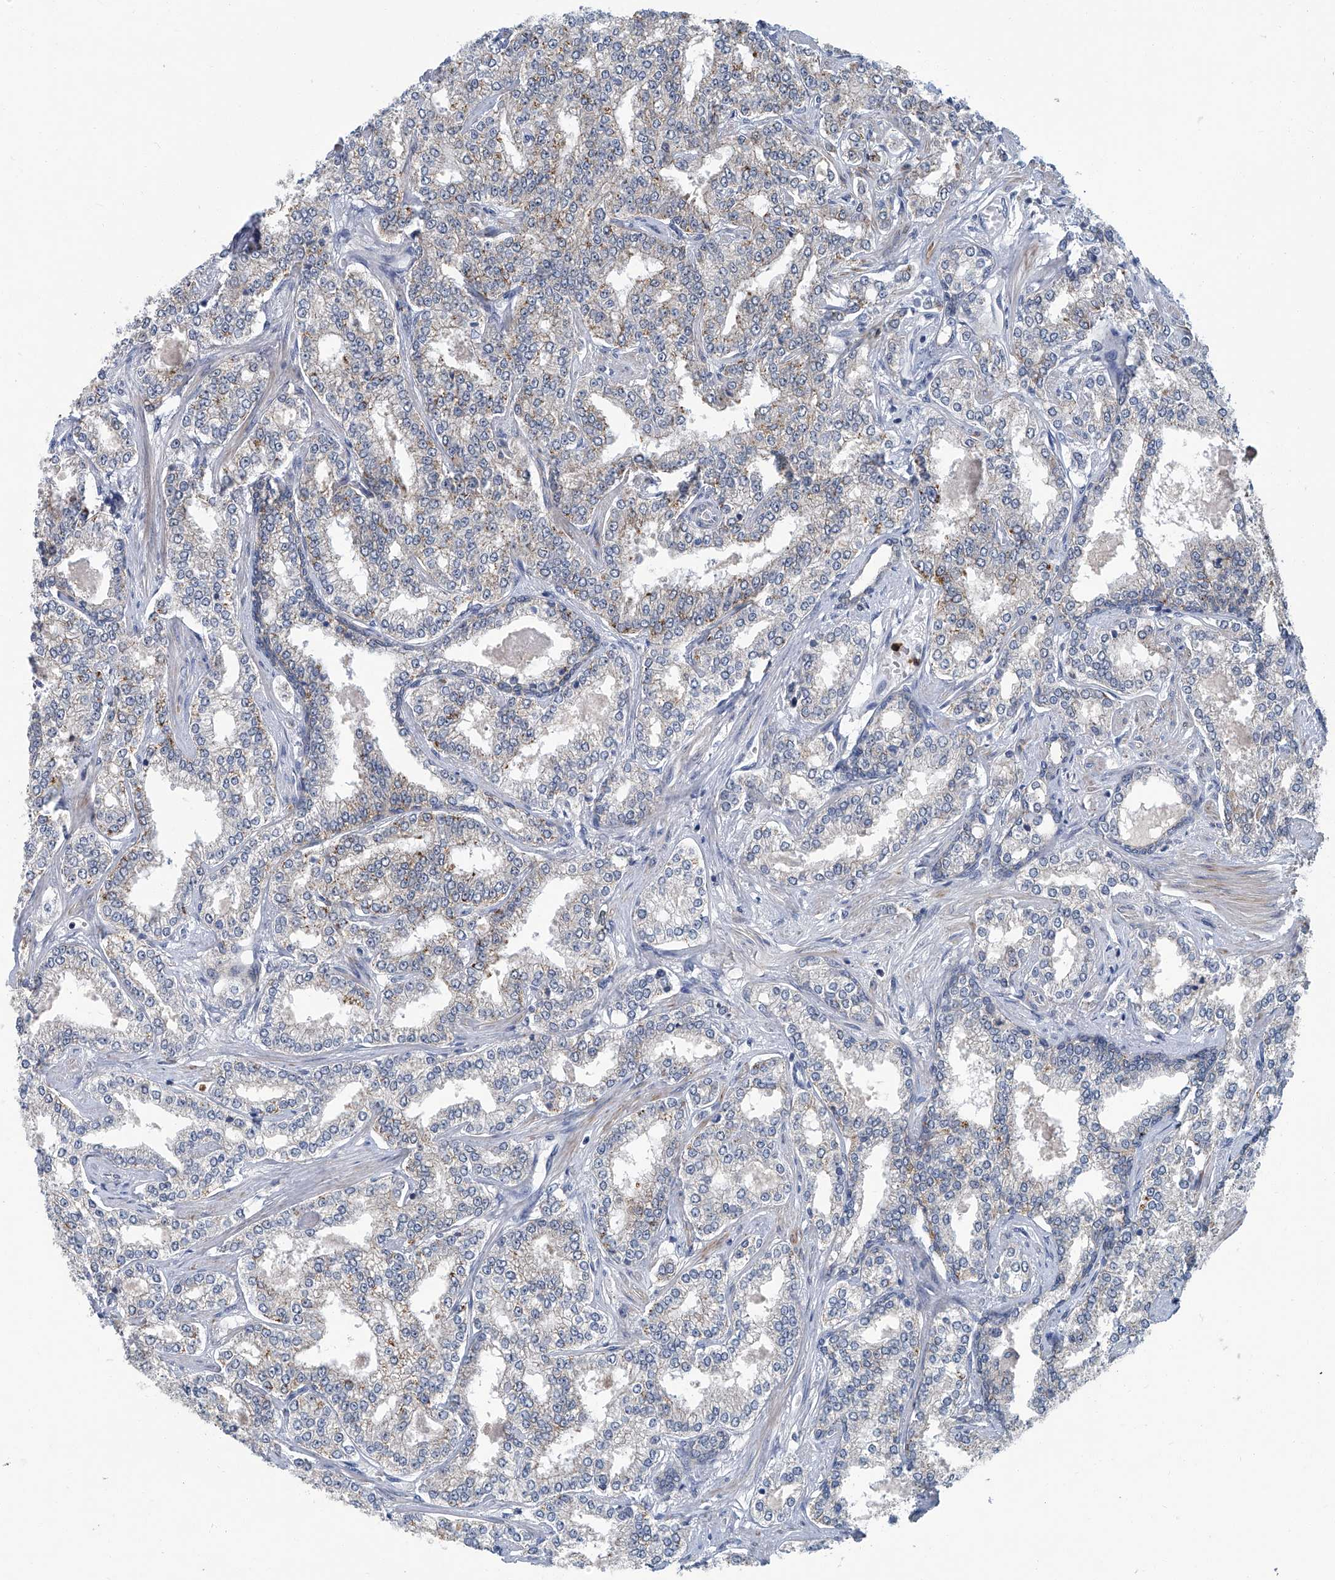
{"staining": {"intensity": "weak", "quantity": "25%-75%", "location": "cytoplasmic/membranous"}, "tissue": "prostate cancer", "cell_type": "Tumor cells", "image_type": "cancer", "snomed": [{"axis": "morphology", "description": "Normal tissue, NOS"}, {"axis": "morphology", "description": "Adenocarcinoma, High grade"}, {"axis": "topography", "description": "Prostate"}], "caption": "Adenocarcinoma (high-grade) (prostate) stained with DAB immunohistochemistry (IHC) displays low levels of weak cytoplasmic/membranous positivity in about 25%-75% of tumor cells.", "gene": "AKNAD1", "patient": {"sex": "male", "age": 83}}